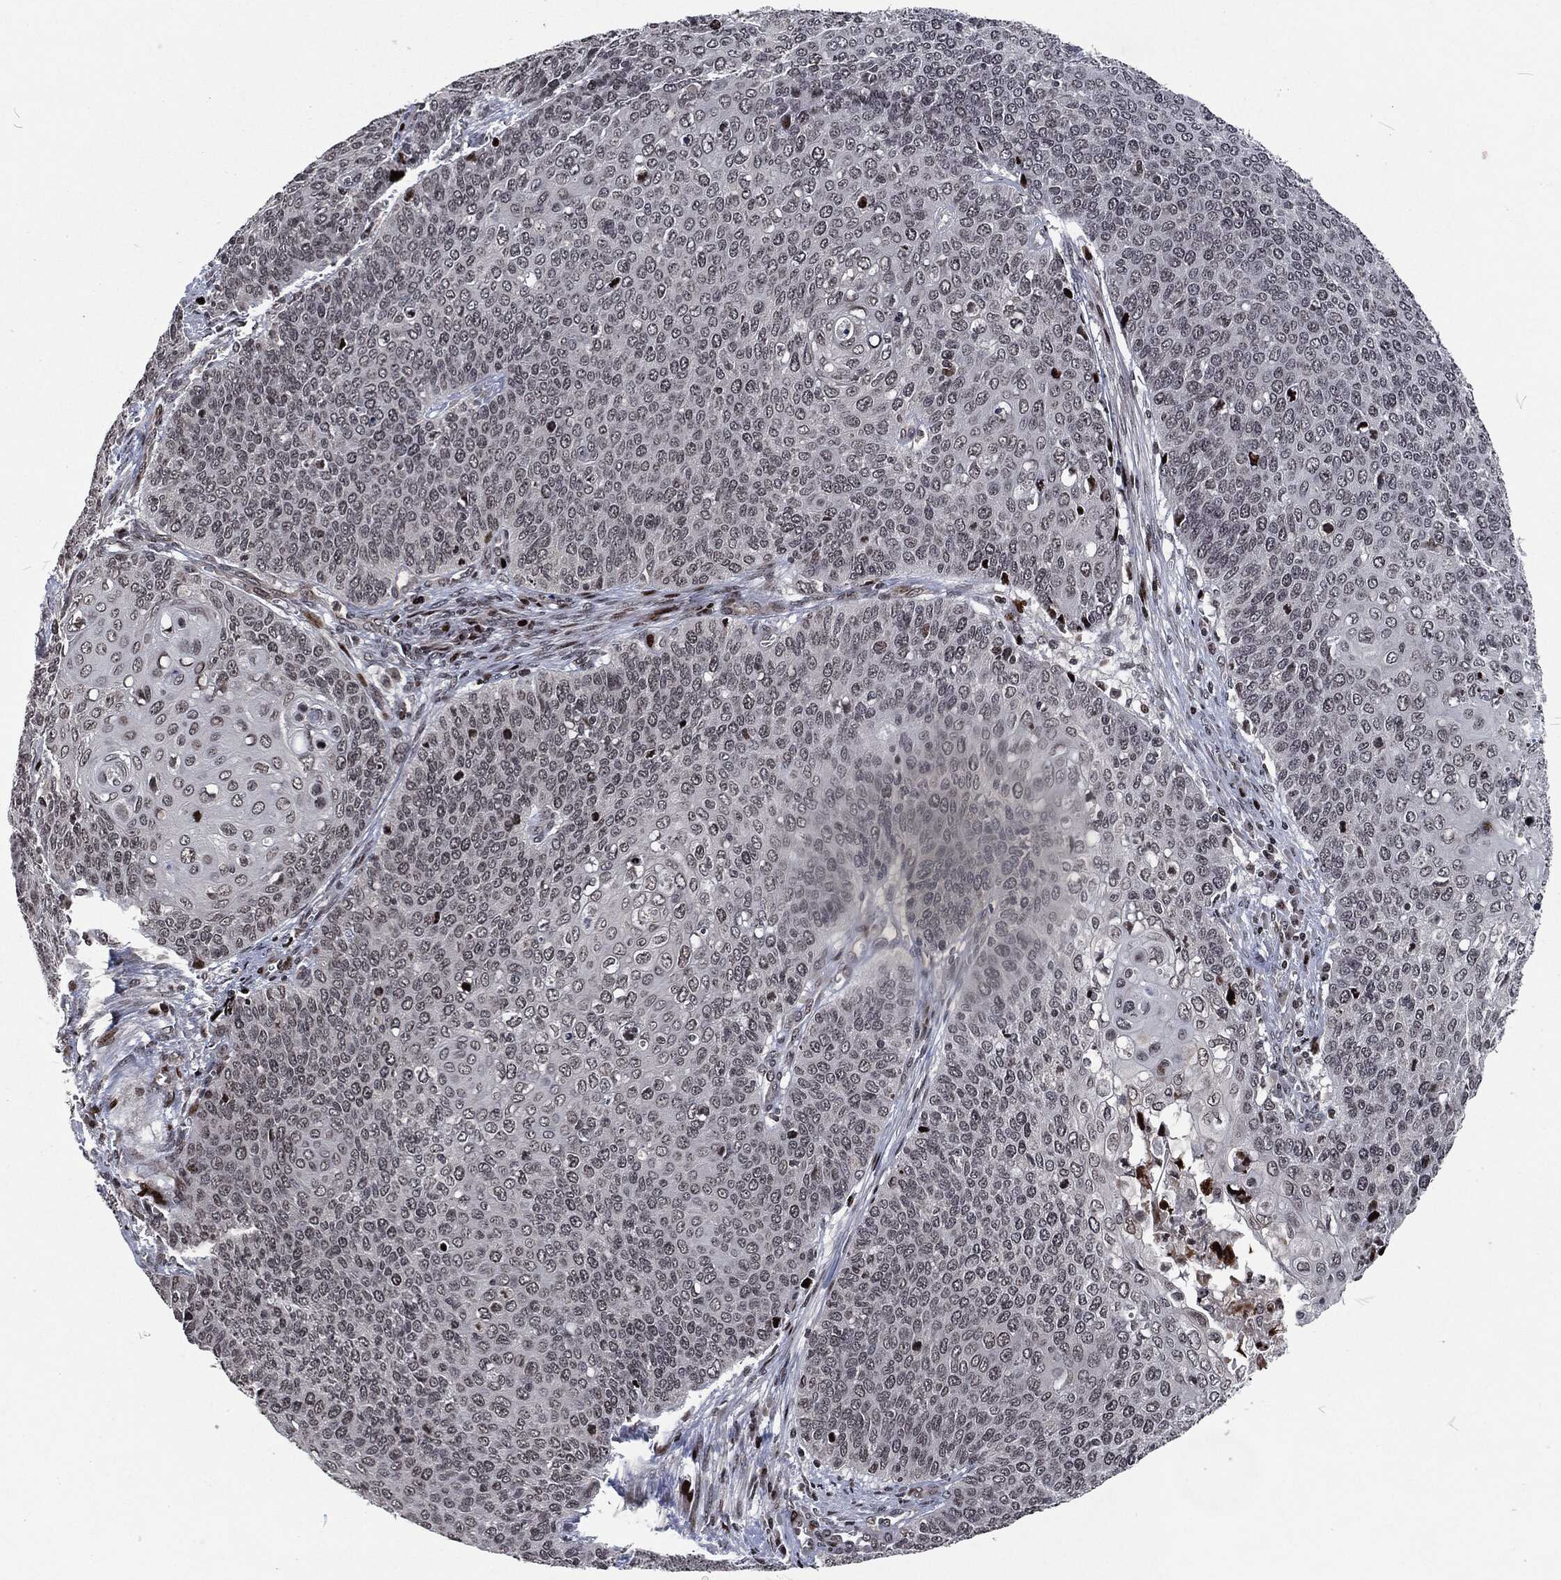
{"staining": {"intensity": "strong", "quantity": "<25%", "location": "nuclear"}, "tissue": "cervical cancer", "cell_type": "Tumor cells", "image_type": "cancer", "snomed": [{"axis": "morphology", "description": "Squamous cell carcinoma, NOS"}, {"axis": "topography", "description": "Cervix"}], "caption": "IHC of human squamous cell carcinoma (cervical) demonstrates medium levels of strong nuclear expression in approximately <25% of tumor cells.", "gene": "EGFR", "patient": {"sex": "female", "age": 39}}